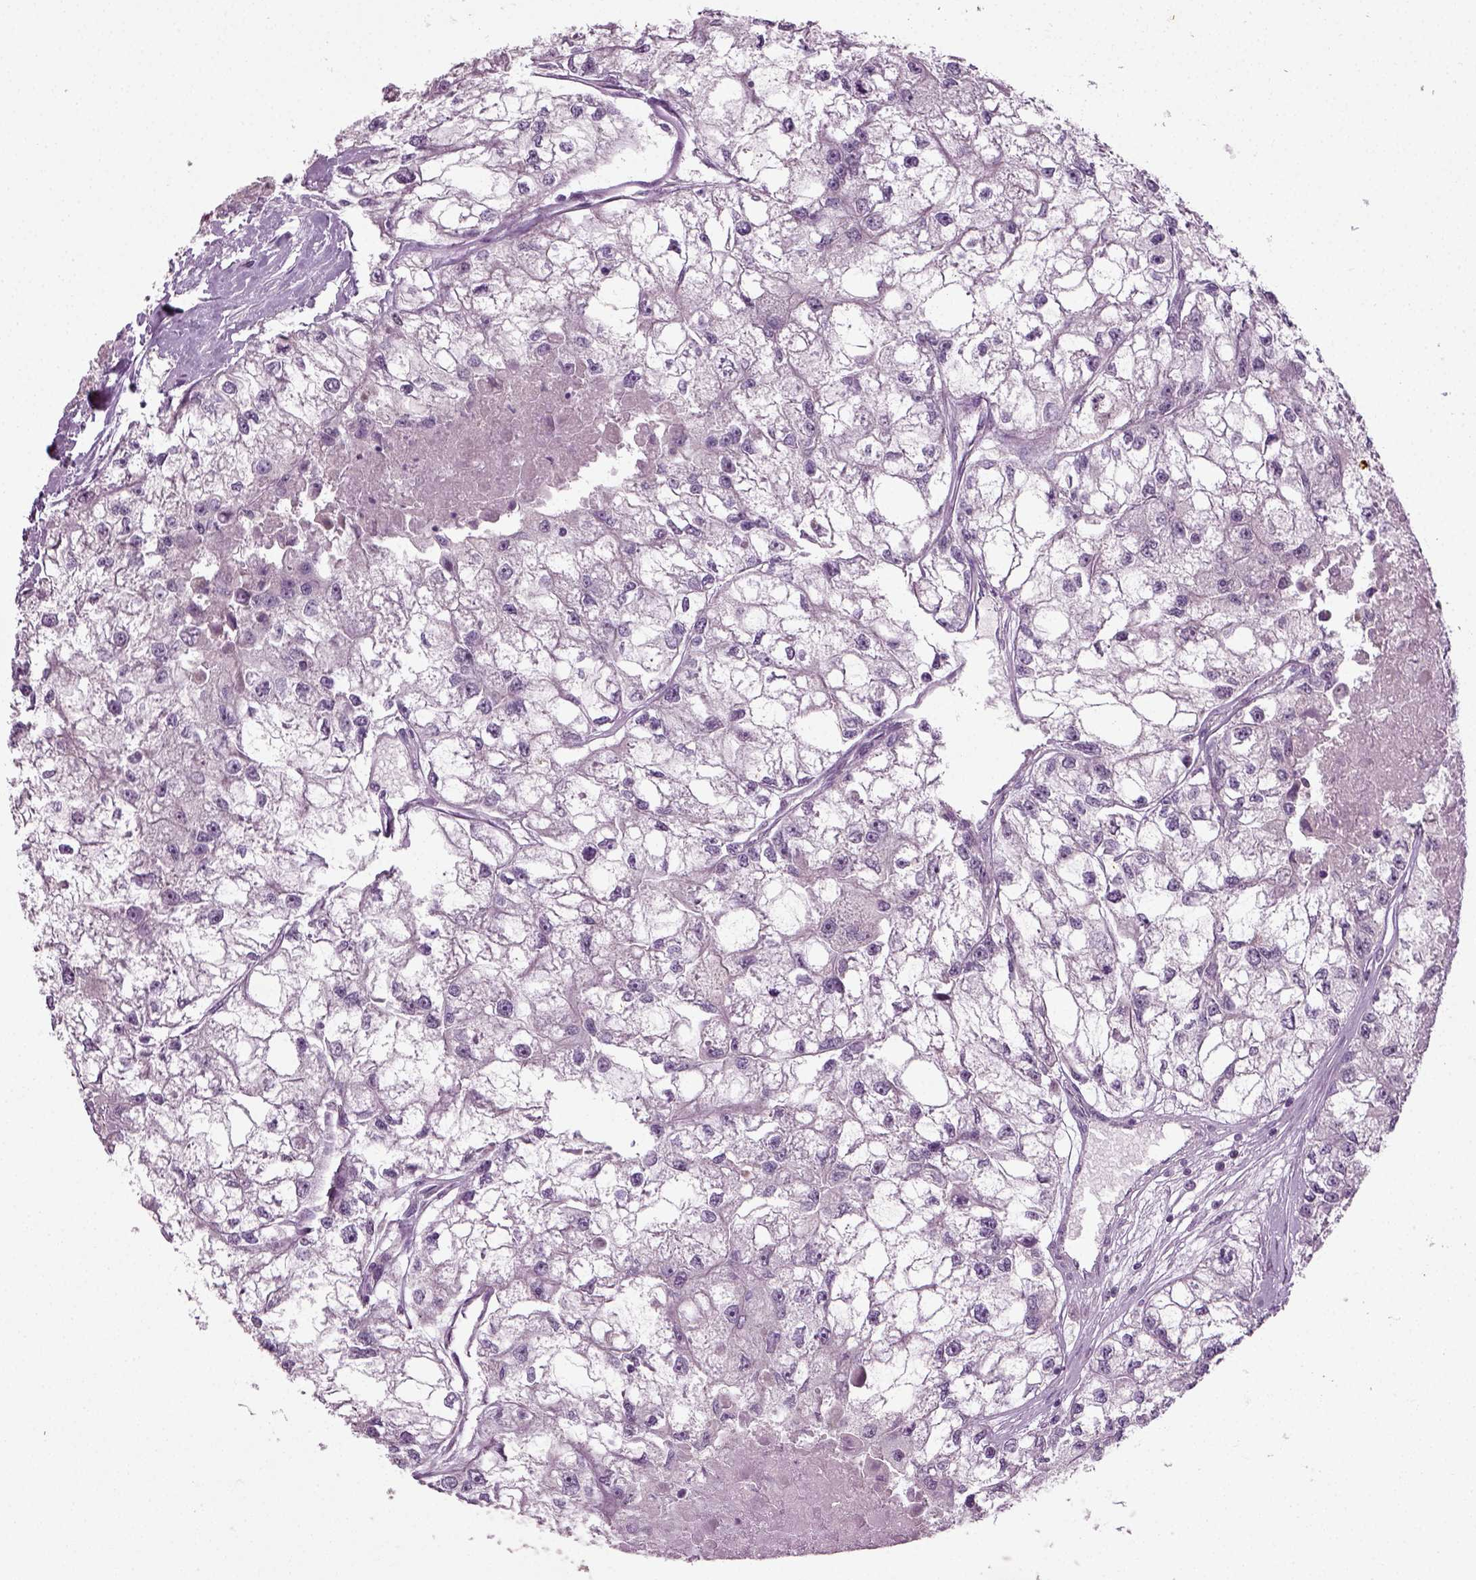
{"staining": {"intensity": "negative", "quantity": "none", "location": "none"}, "tissue": "renal cancer", "cell_type": "Tumor cells", "image_type": "cancer", "snomed": [{"axis": "morphology", "description": "Adenocarcinoma, NOS"}, {"axis": "topography", "description": "Kidney"}], "caption": "There is no significant positivity in tumor cells of renal cancer (adenocarcinoma).", "gene": "SYNGAP1", "patient": {"sex": "male", "age": 56}}